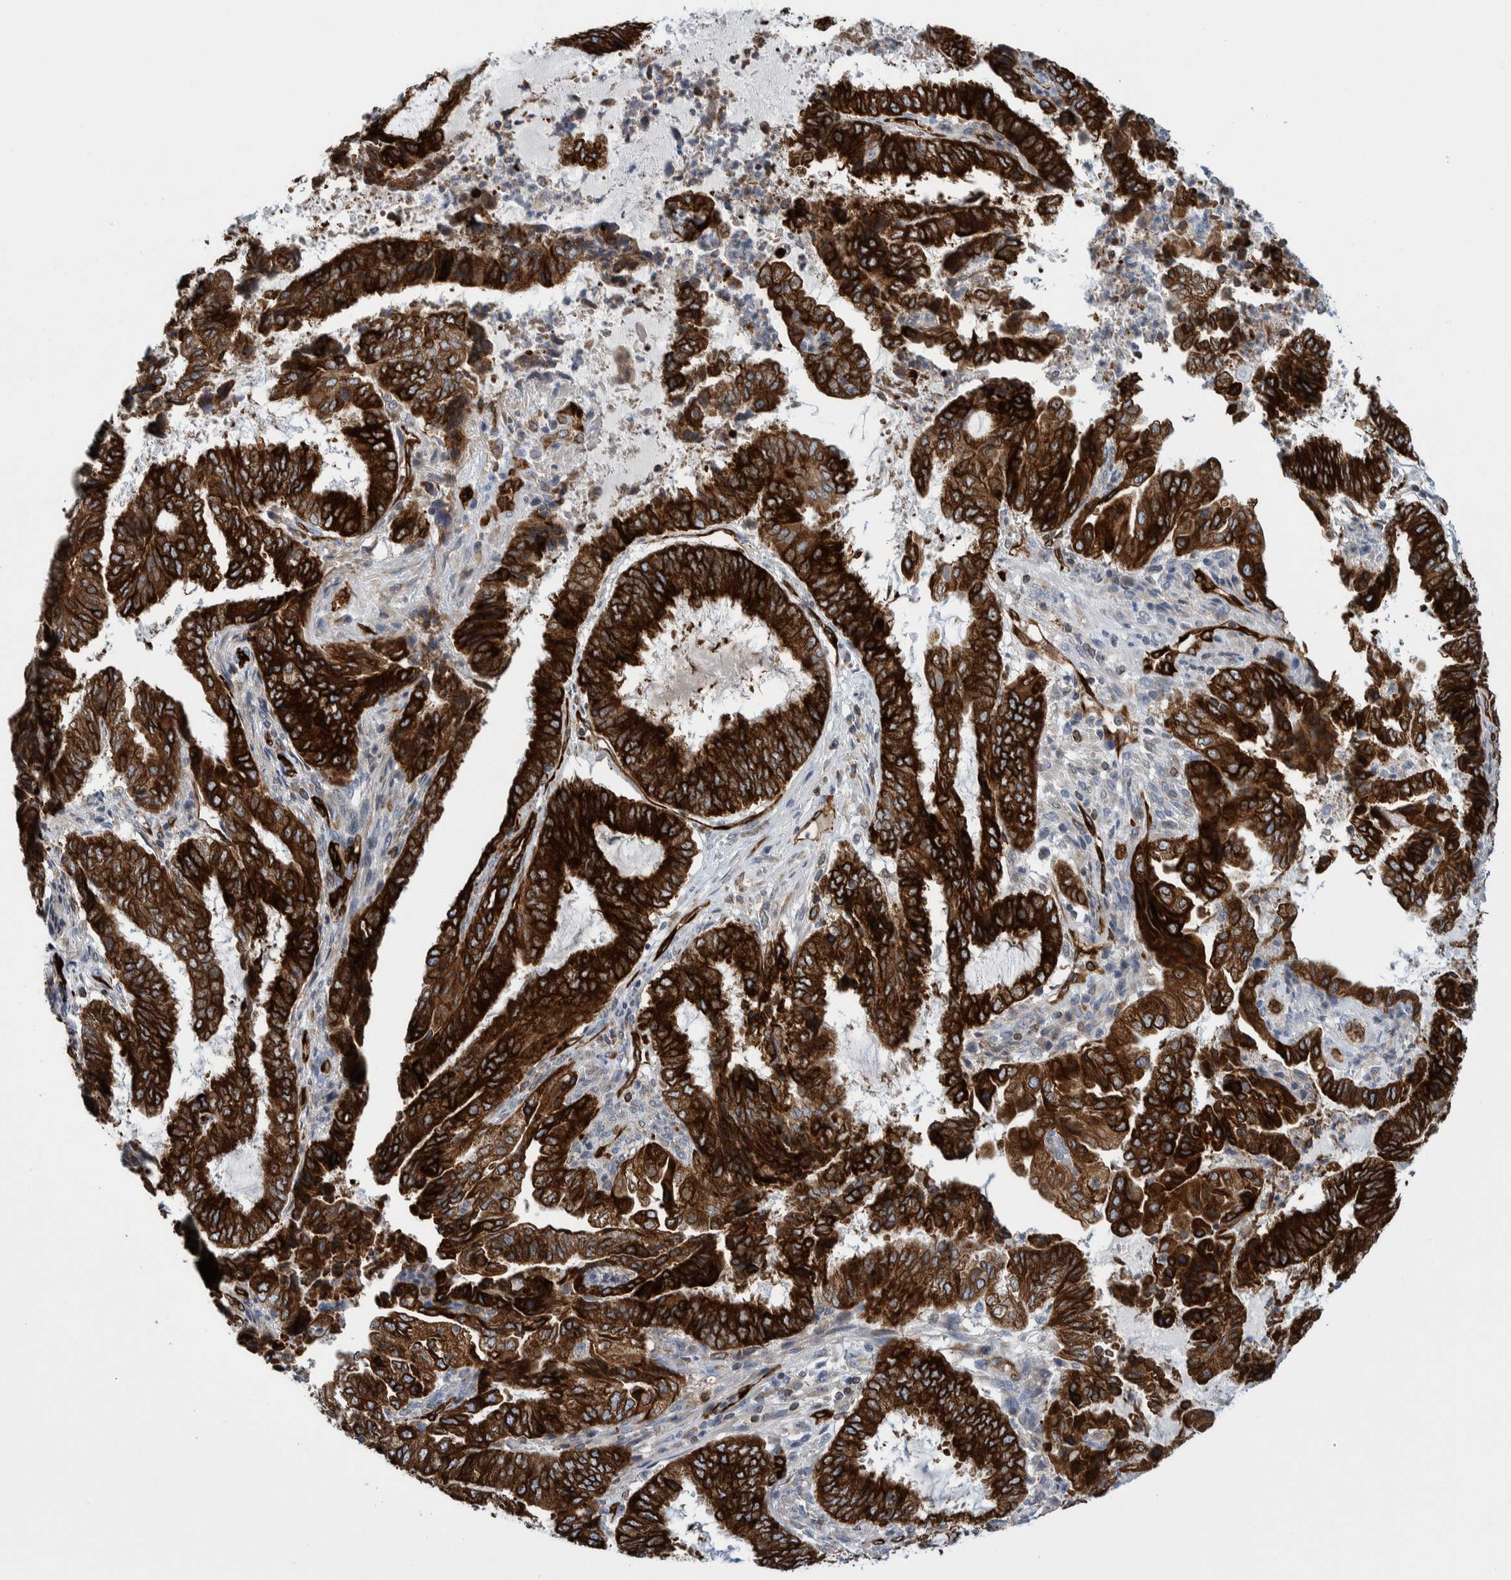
{"staining": {"intensity": "strong", "quantity": ">75%", "location": "cytoplasmic/membranous"}, "tissue": "endometrial cancer", "cell_type": "Tumor cells", "image_type": "cancer", "snomed": [{"axis": "morphology", "description": "Adenocarcinoma, NOS"}, {"axis": "topography", "description": "Endometrium"}], "caption": "Immunohistochemistry photomicrograph of adenocarcinoma (endometrial) stained for a protein (brown), which displays high levels of strong cytoplasmic/membranous staining in approximately >75% of tumor cells.", "gene": "THEM6", "patient": {"sex": "female", "age": 51}}